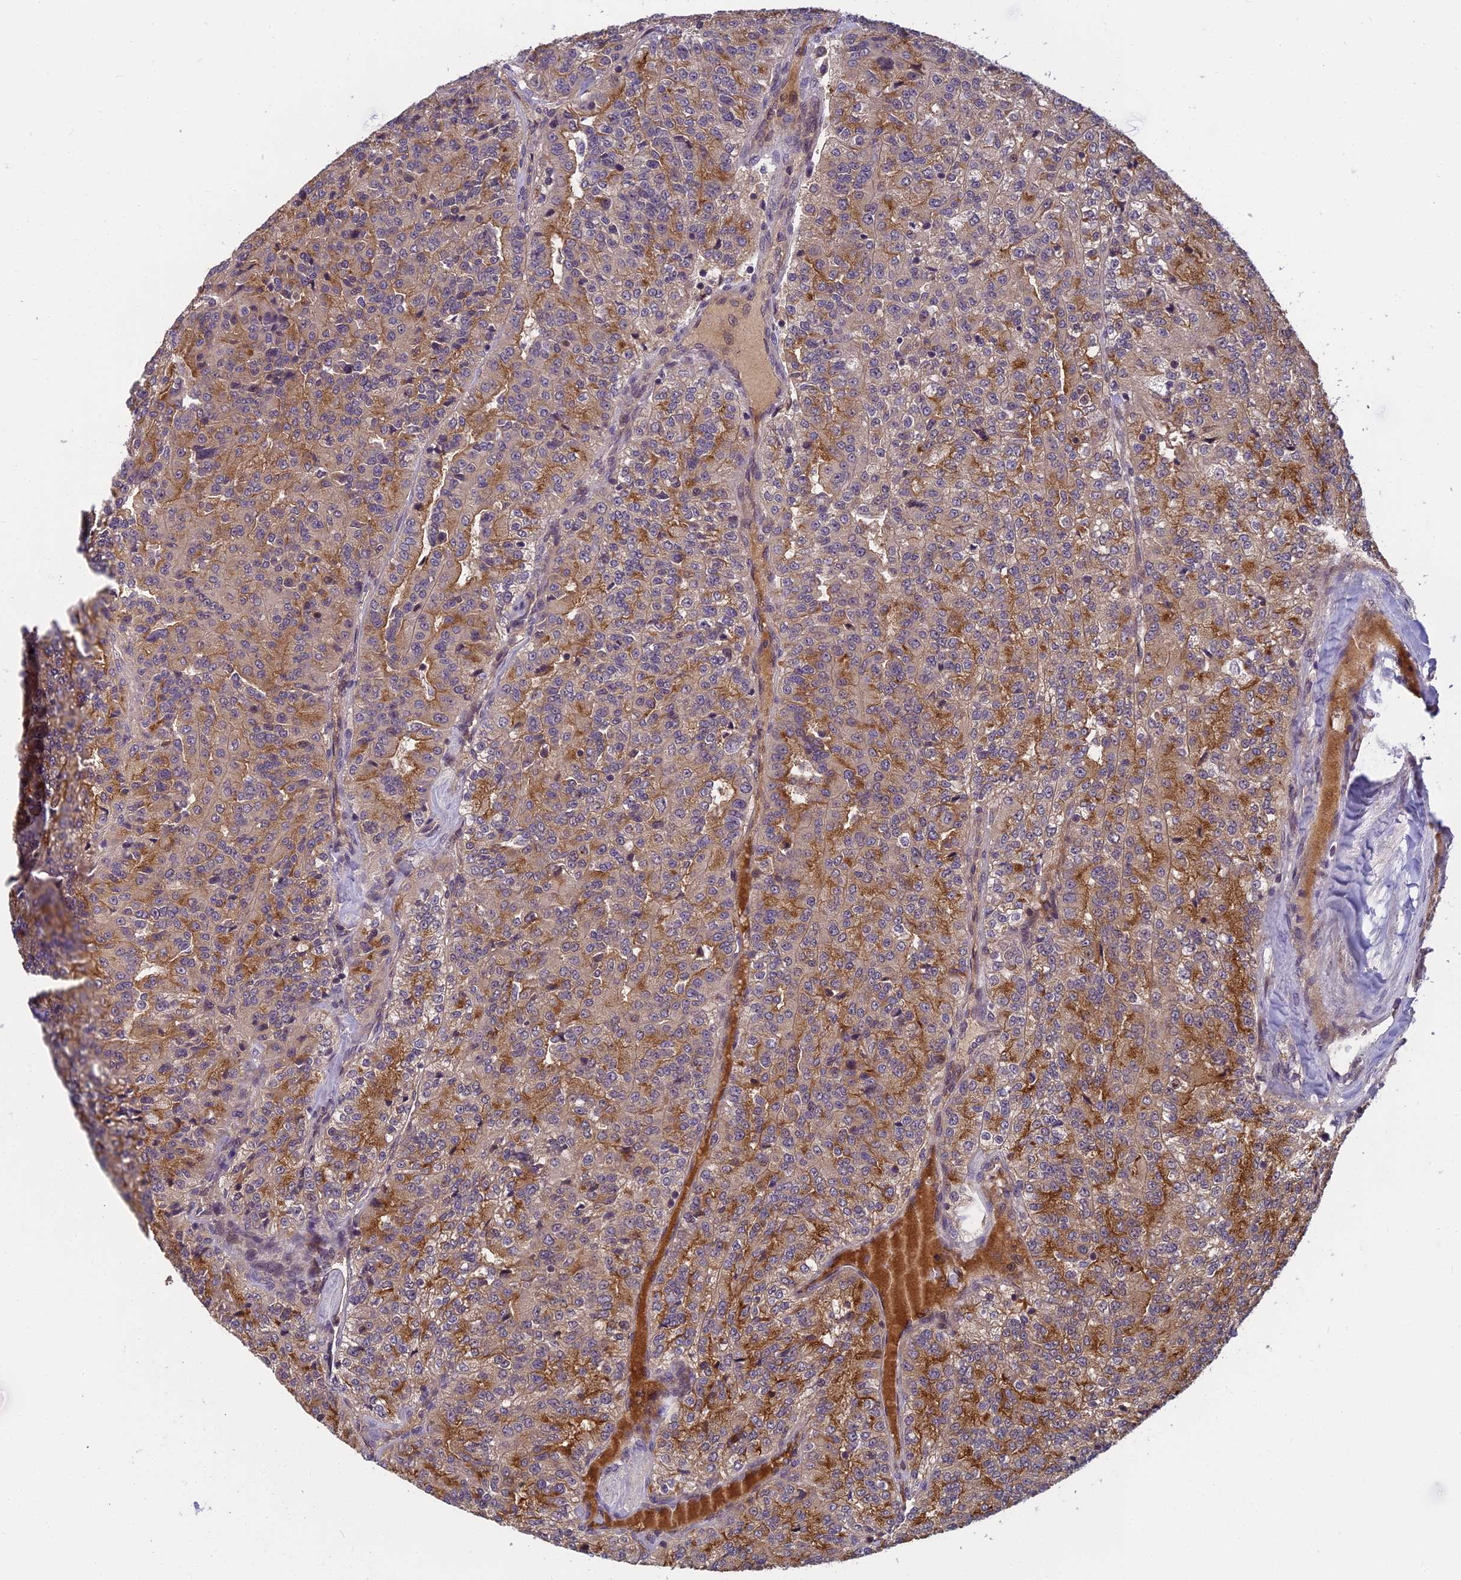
{"staining": {"intensity": "moderate", "quantity": "25%-75%", "location": "cytoplasmic/membranous"}, "tissue": "renal cancer", "cell_type": "Tumor cells", "image_type": "cancer", "snomed": [{"axis": "morphology", "description": "Adenocarcinoma, NOS"}, {"axis": "topography", "description": "Kidney"}], "caption": "Protein staining shows moderate cytoplasmic/membranous positivity in approximately 25%-75% of tumor cells in renal cancer (adenocarcinoma). Immunohistochemistry stains the protein of interest in brown and the nuclei are stained blue.", "gene": "PIKFYVE", "patient": {"sex": "female", "age": 63}}